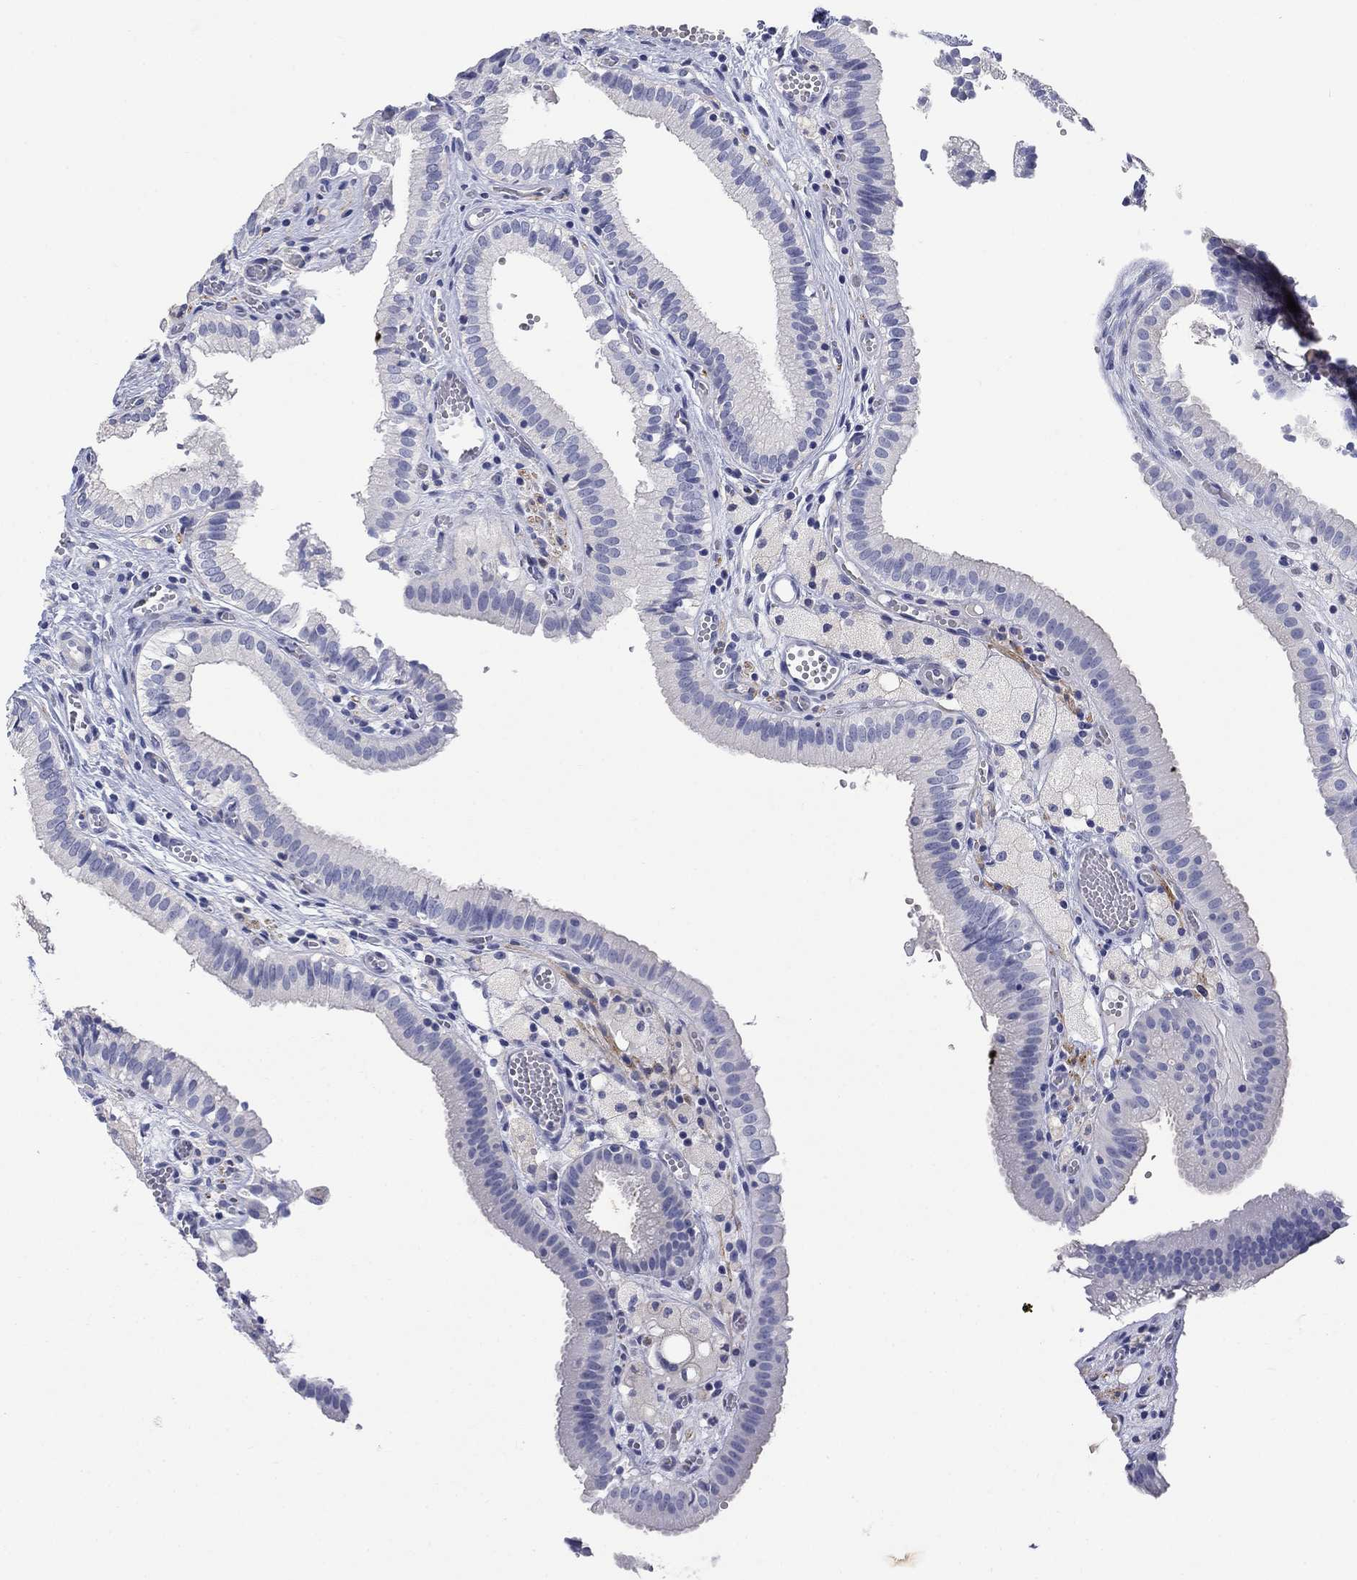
{"staining": {"intensity": "negative", "quantity": "none", "location": "none"}, "tissue": "gallbladder", "cell_type": "Glandular cells", "image_type": "normal", "snomed": [{"axis": "morphology", "description": "Normal tissue, NOS"}, {"axis": "topography", "description": "Gallbladder"}], "caption": "Immunohistochemistry histopathology image of normal human gallbladder stained for a protein (brown), which demonstrates no staining in glandular cells.", "gene": "PTPRZ1", "patient": {"sex": "female", "age": 24}}